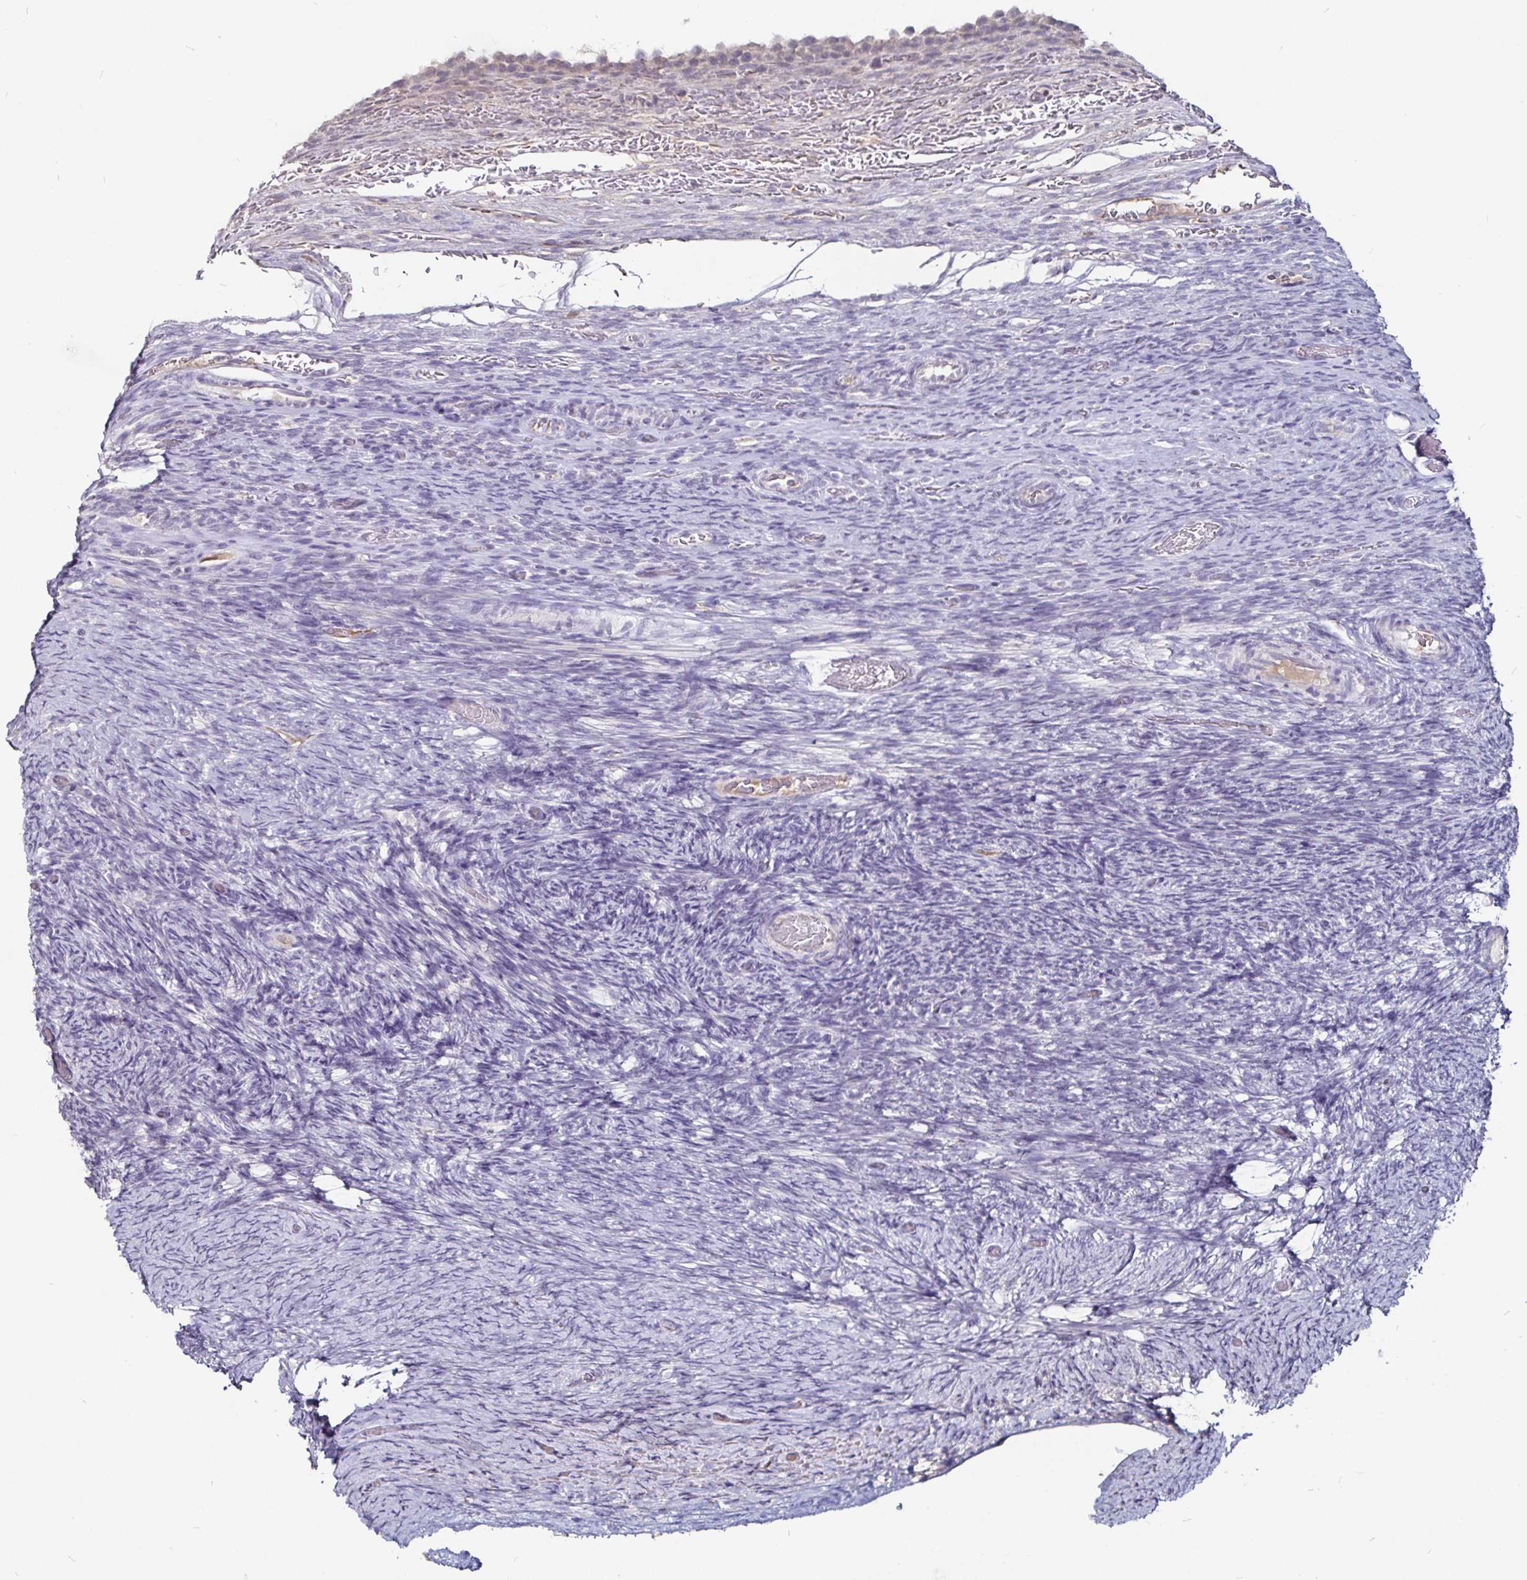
{"staining": {"intensity": "negative", "quantity": "none", "location": "none"}, "tissue": "ovary", "cell_type": "Ovarian stroma cells", "image_type": "normal", "snomed": [{"axis": "morphology", "description": "Normal tissue, NOS"}, {"axis": "topography", "description": "Ovary"}], "caption": "Protein analysis of normal ovary exhibits no significant staining in ovarian stroma cells. (DAB immunohistochemistry (IHC) visualized using brightfield microscopy, high magnification).", "gene": "FAIM2", "patient": {"sex": "female", "age": 34}}